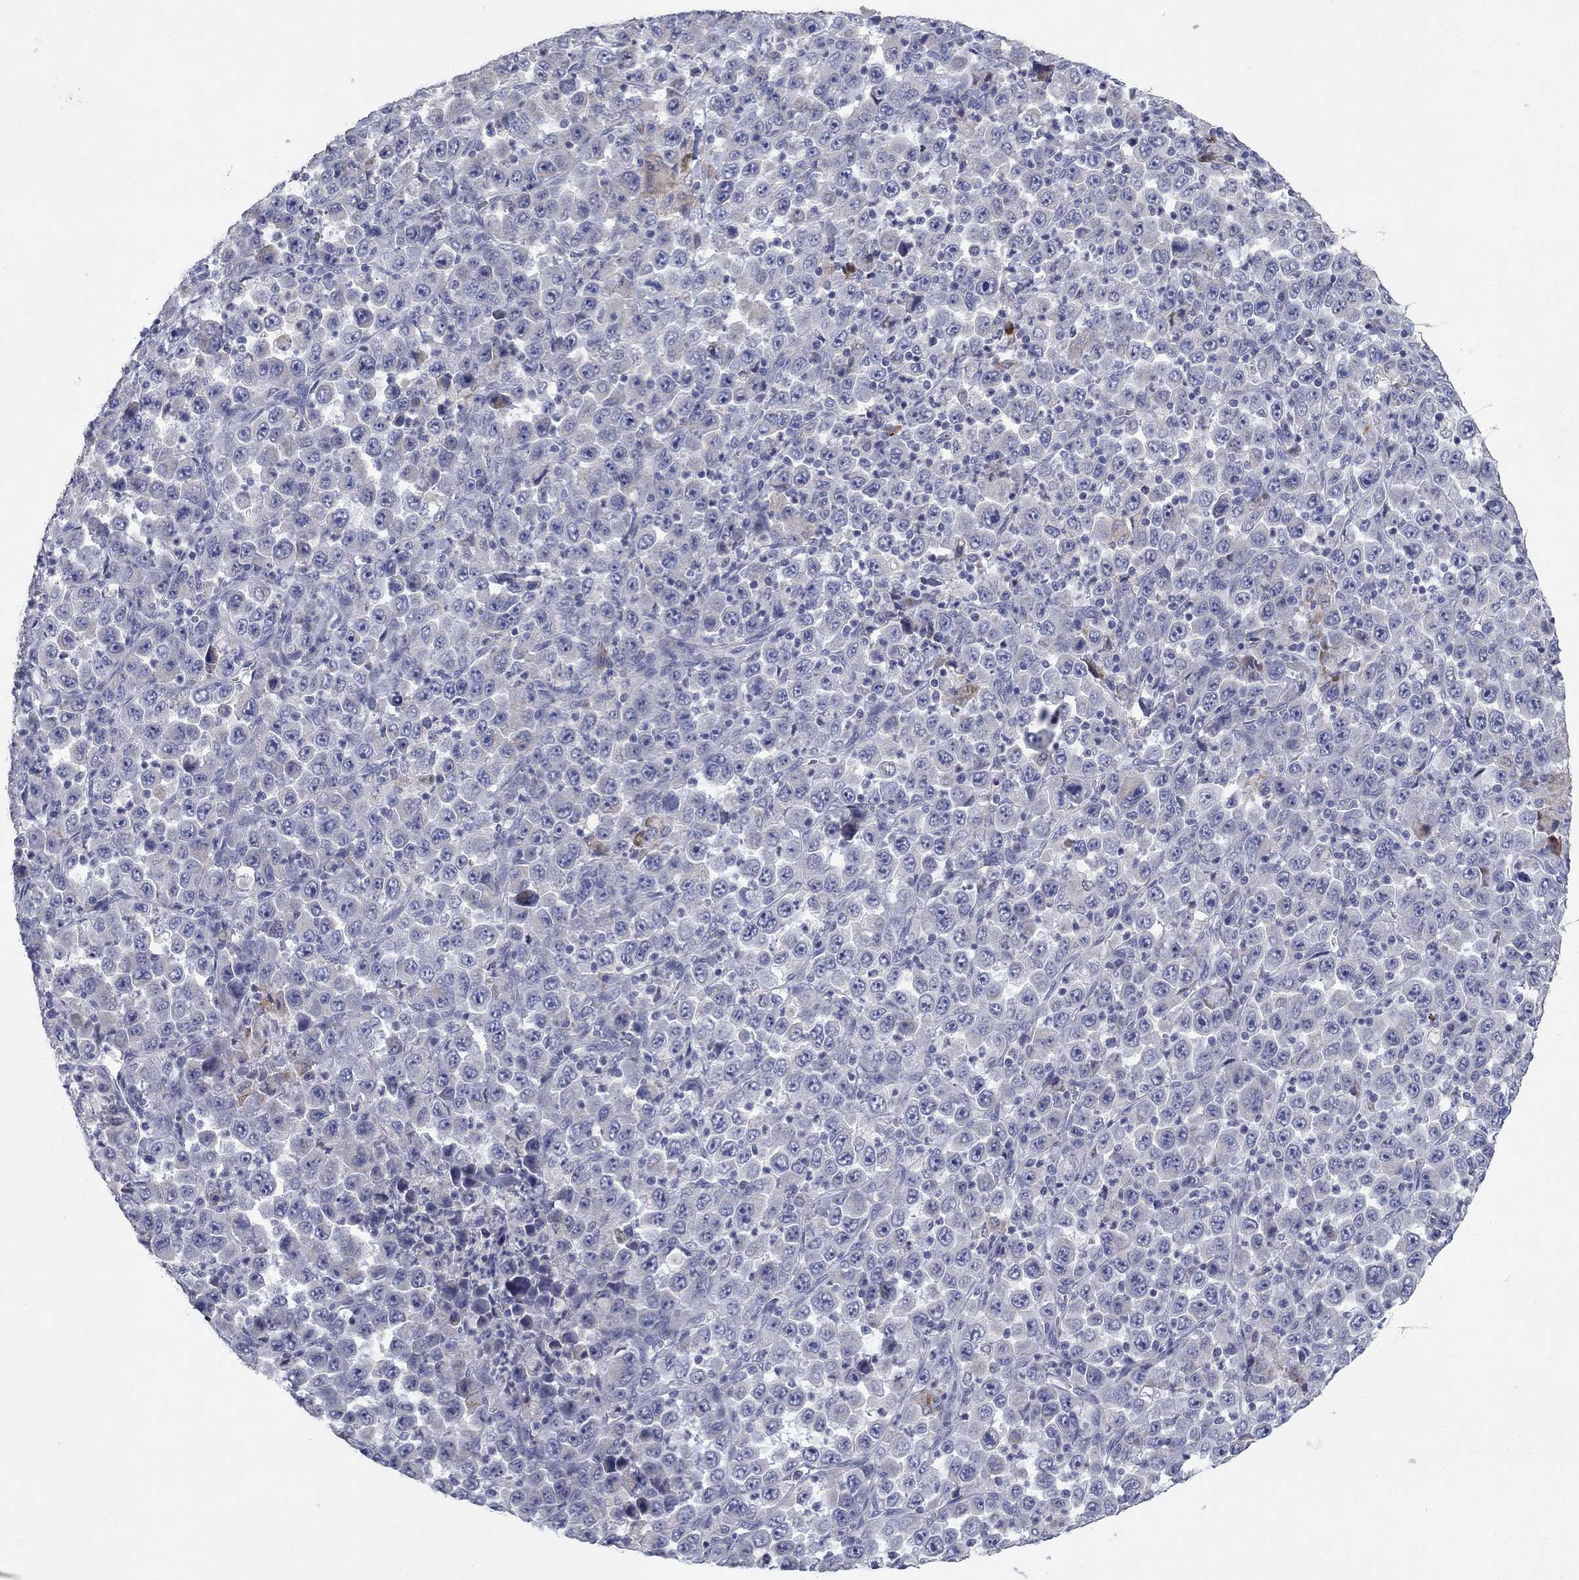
{"staining": {"intensity": "negative", "quantity": "none", "location": "none"}, "tissue": "stomach cancer", "cell_type": "Tumor cells", "image_type": "cancer", "snomed": [{"axis": "morphology", "description": "Normal tissue, NOS"}, {"axis": "morphology", "description": "Adenocarcinoma, NOS"}, {"axis": "topography", "description": "Stomach, upper"}, {"axis": "topography", "description": "Stomach"}], "caption": "IHC photomicrograph of human stomach adenocarcinoma stained for a protein (brown), which exhibits no positivity in tumor cells.", "gene": "PTGDS", "patient": {"sex": "male", "age": 59}}